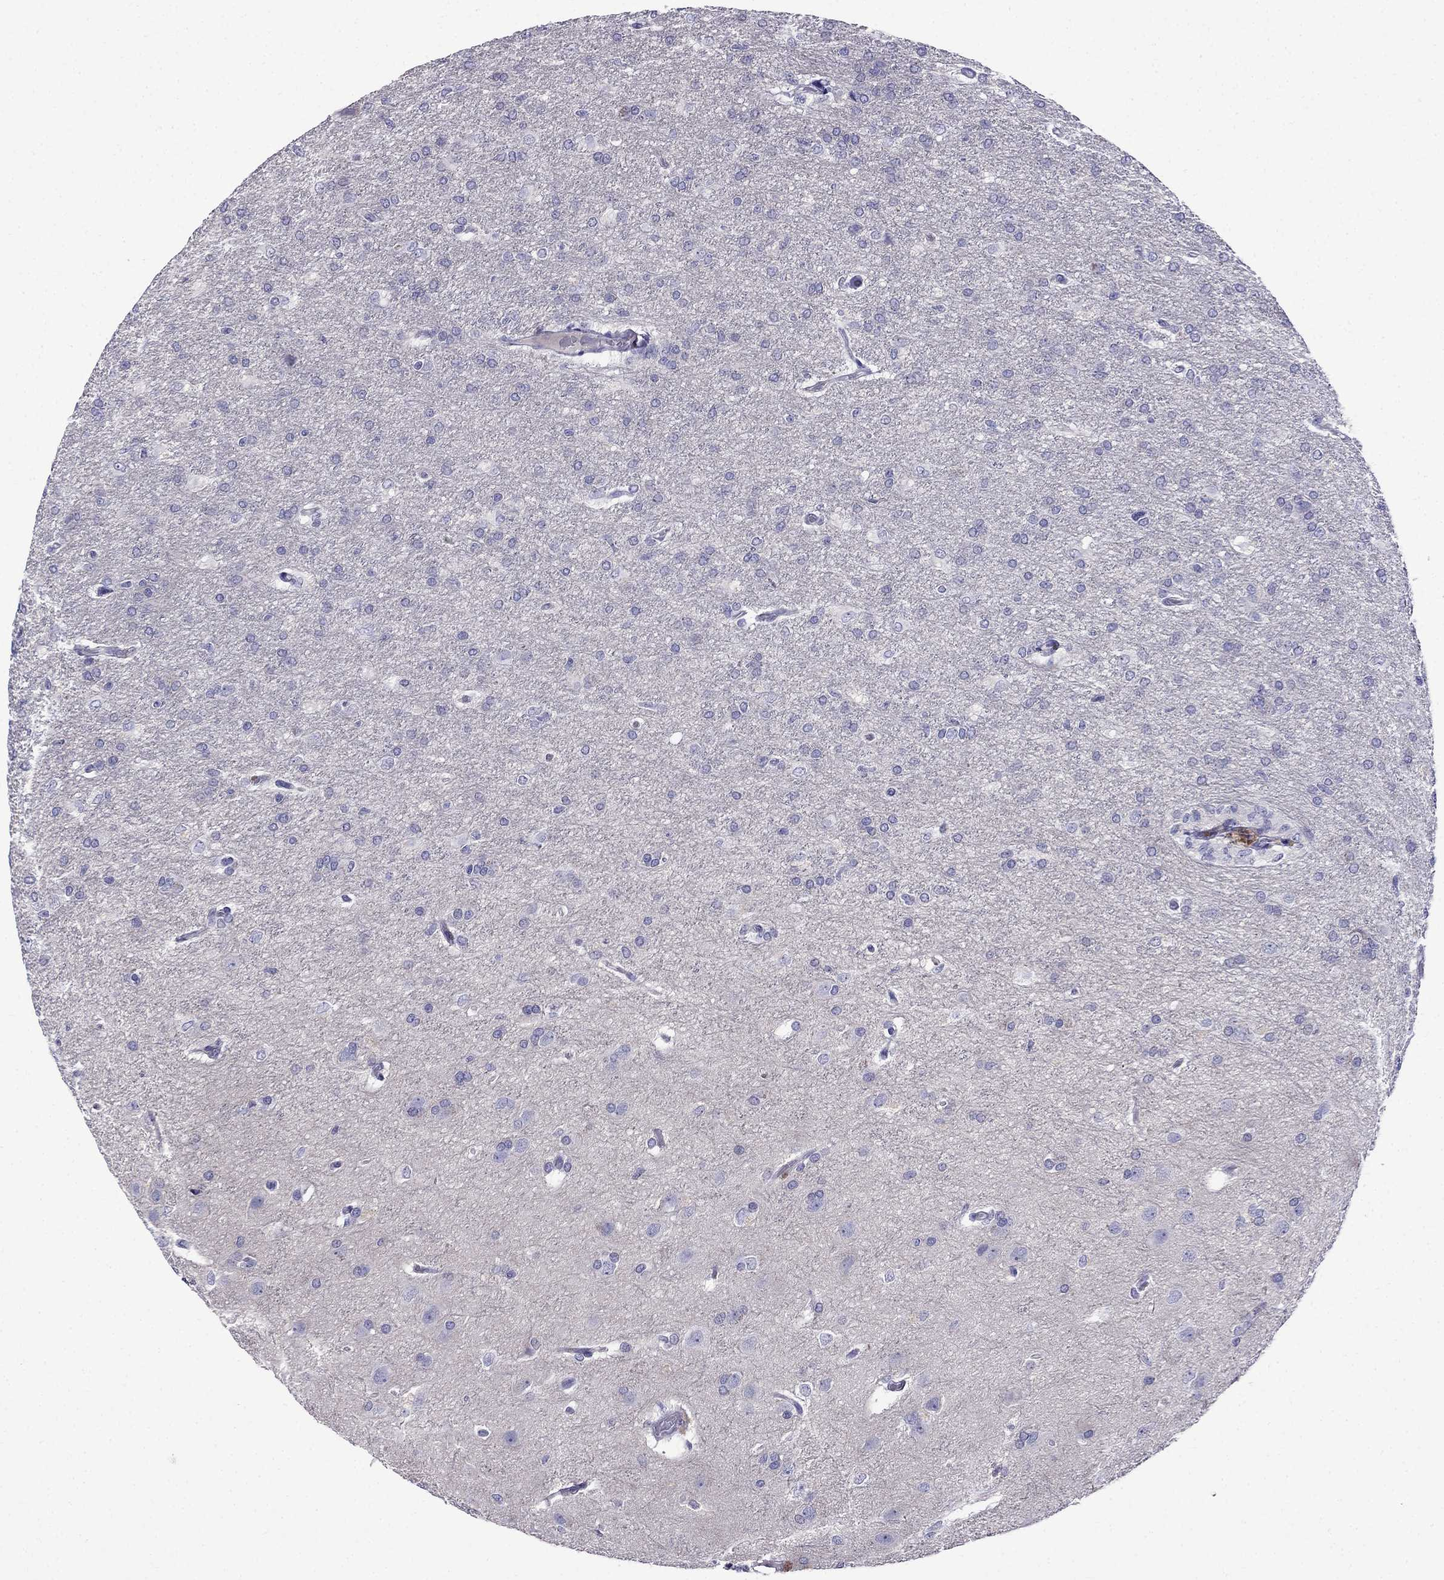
{"staining": {"intensity": "negative", "quantity": "none", "location": "none"}, "tissue": "glioma", "cell_type": "Tumor cells", "image_type": "cancer", "snomed": [{"axis": "morphology", "description": "Glioma, malignant, High grade"}, {"axis": "topography", "description": "Brain"}], "caption": "Immunohistochemistry histopathology image of human malignant glioma (high-grade) stained for a protein (brown), which shows no staining in tumor cells.", "gene": "PATE1", "patient": {"sex": "male", "age": 68}}